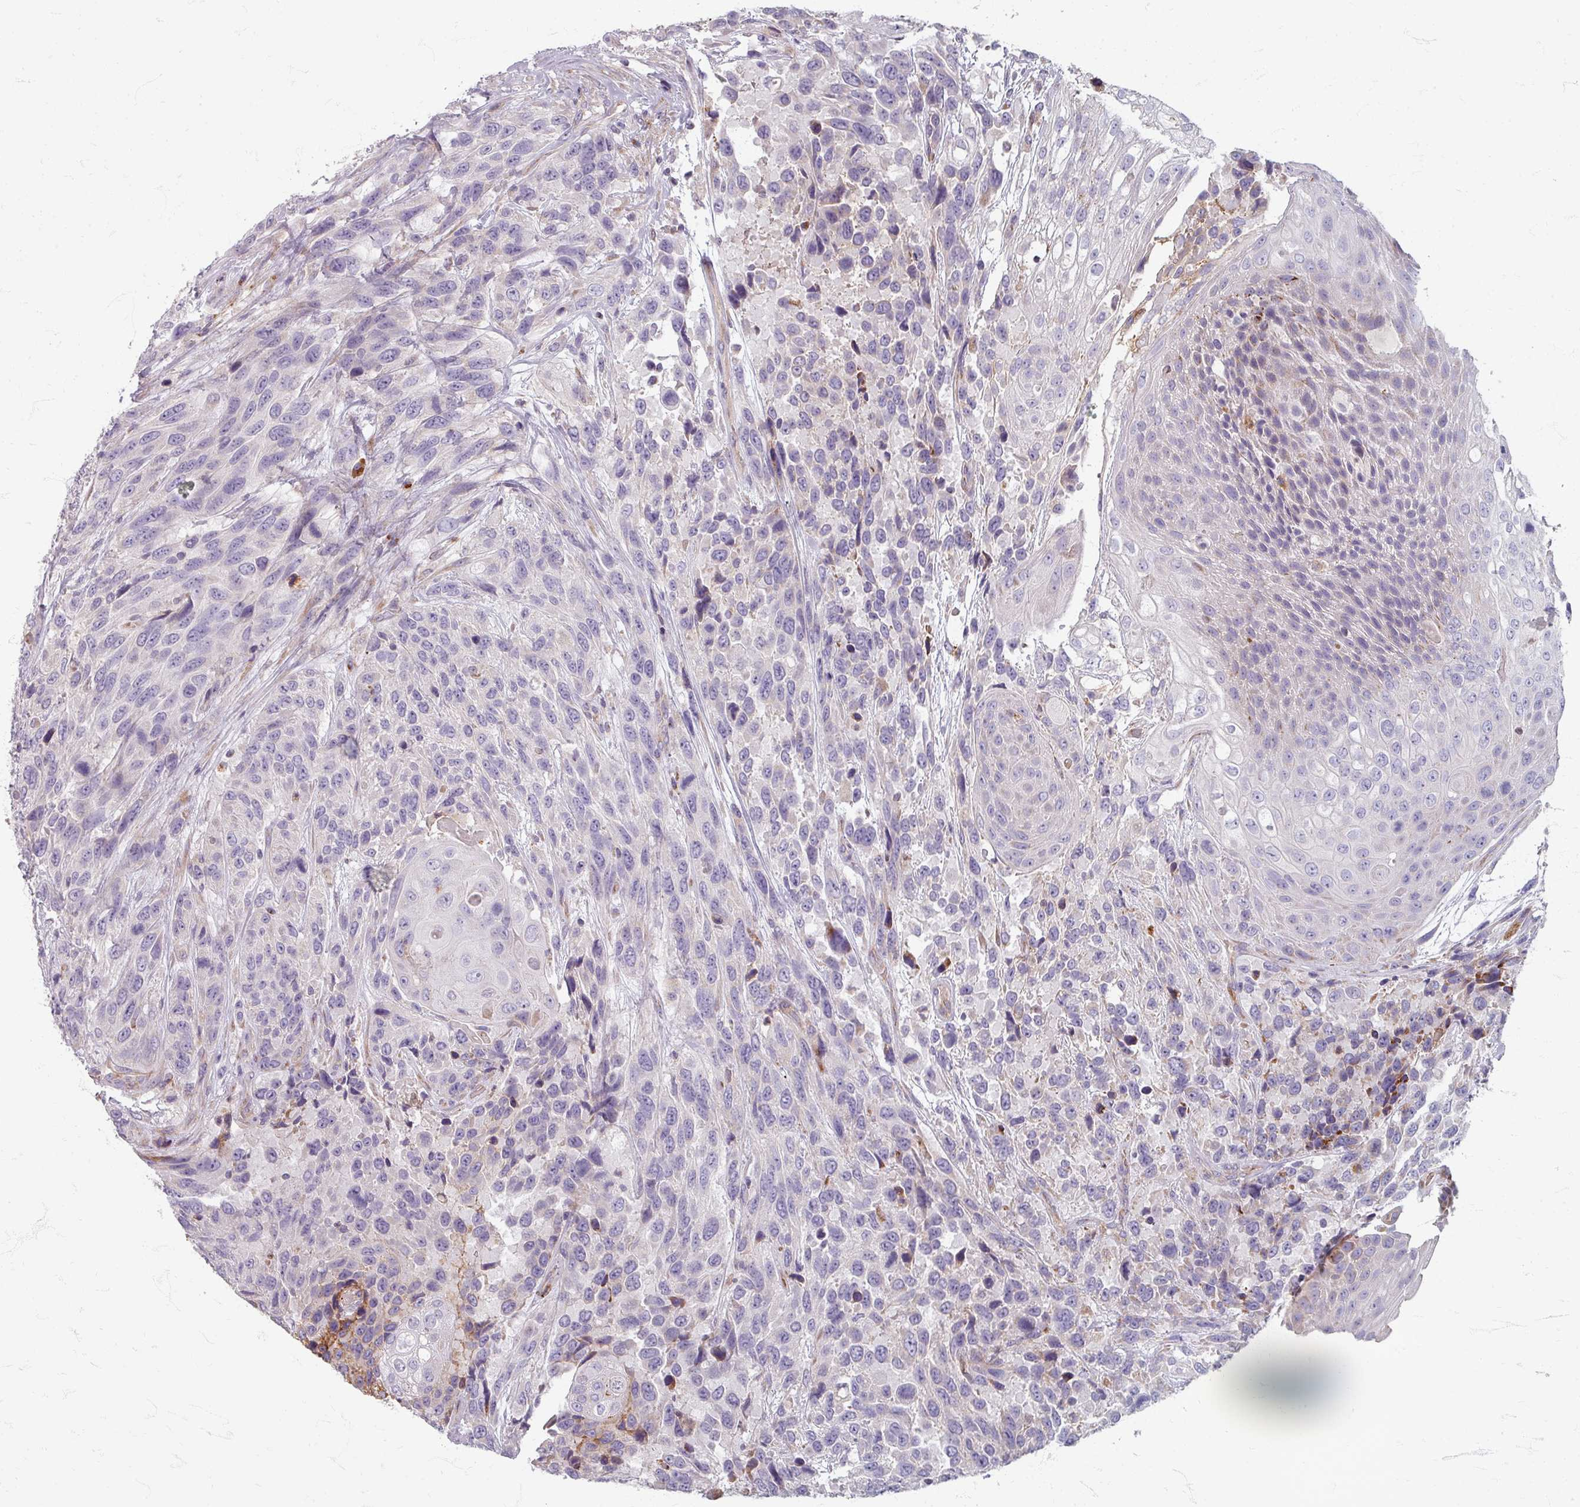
{"staining": {"intensity": "negative", "quantity": "none", "location": "none"}, "tissue": "urothelial cancer", "cell_type": "Tumor cells", "image_type": "cancer", "snomed": [{"axis": "morphology", "description": "Urothelial carcinoma, High grade"}, {"axis": "topography", "description": "Urinary bladder"}], "caption": "High magnification brightfield microscopy of urothelial cancer stained with DAB (brown) and counterstained with hematoxylin (blue): tumor cells show no significant staining.", "gene": "GABARAPL1", "patient": {"sex": "female", "age": 70}}